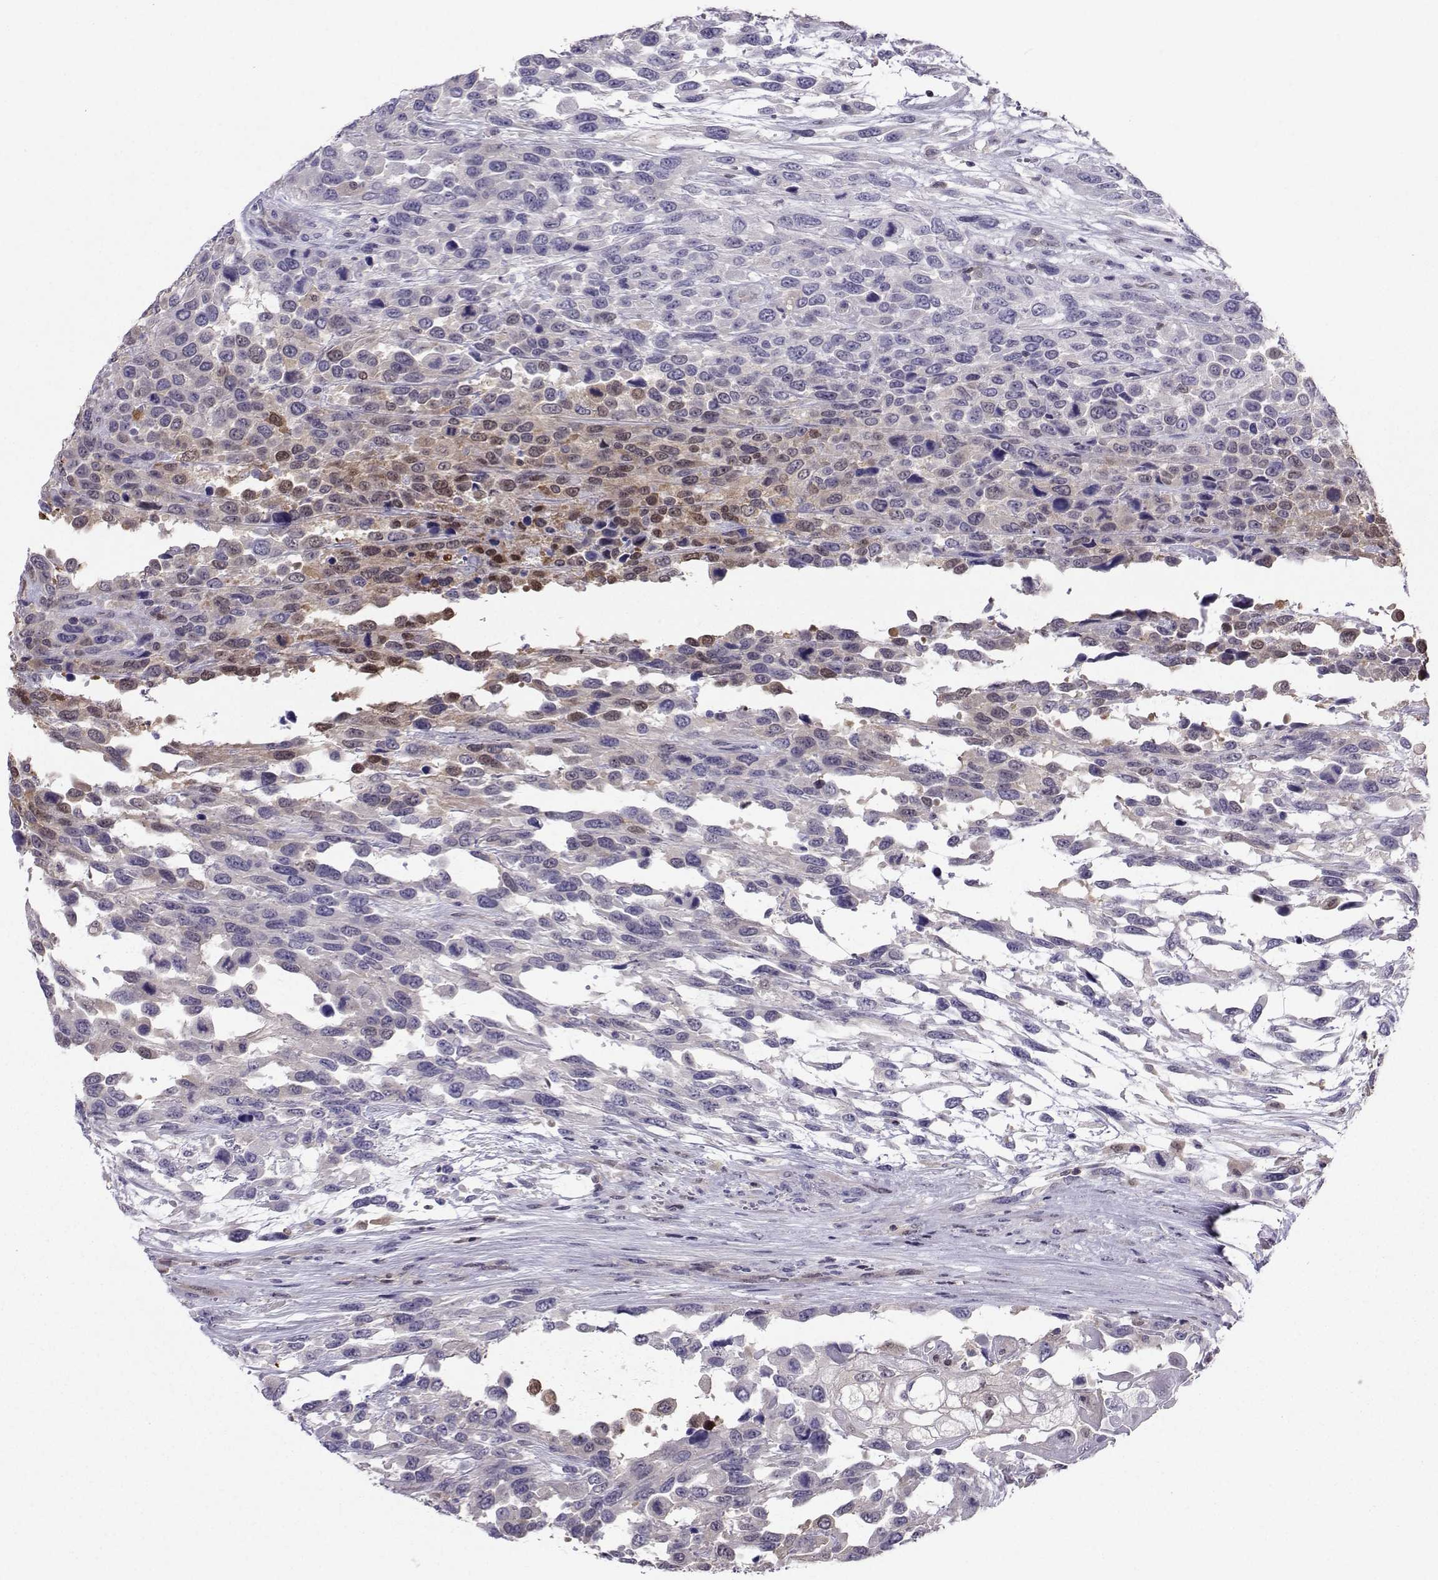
{"staining": {"intensity": "negative", "quantity": "none", "location": "none"}, "tissue": "urothelial cancer", "cell_type": "Tumor cells", "image_type": "cancer", "snomed": [{"axis": "morphology", "description": "Urothelial carcinoma, High grade"}, {"axis": "topography", "description": "Urinary bladder"}], "caption": "Immunohistochemistry image of neoplastic tissue: human urothelial carcinoma (high-grade) stained with DAB (3,3'-diaminobenzidine) displays no significant protein staining in tumor cells.", "gene": "PGK1", "patient": {"sex": "female", "age": 70}}